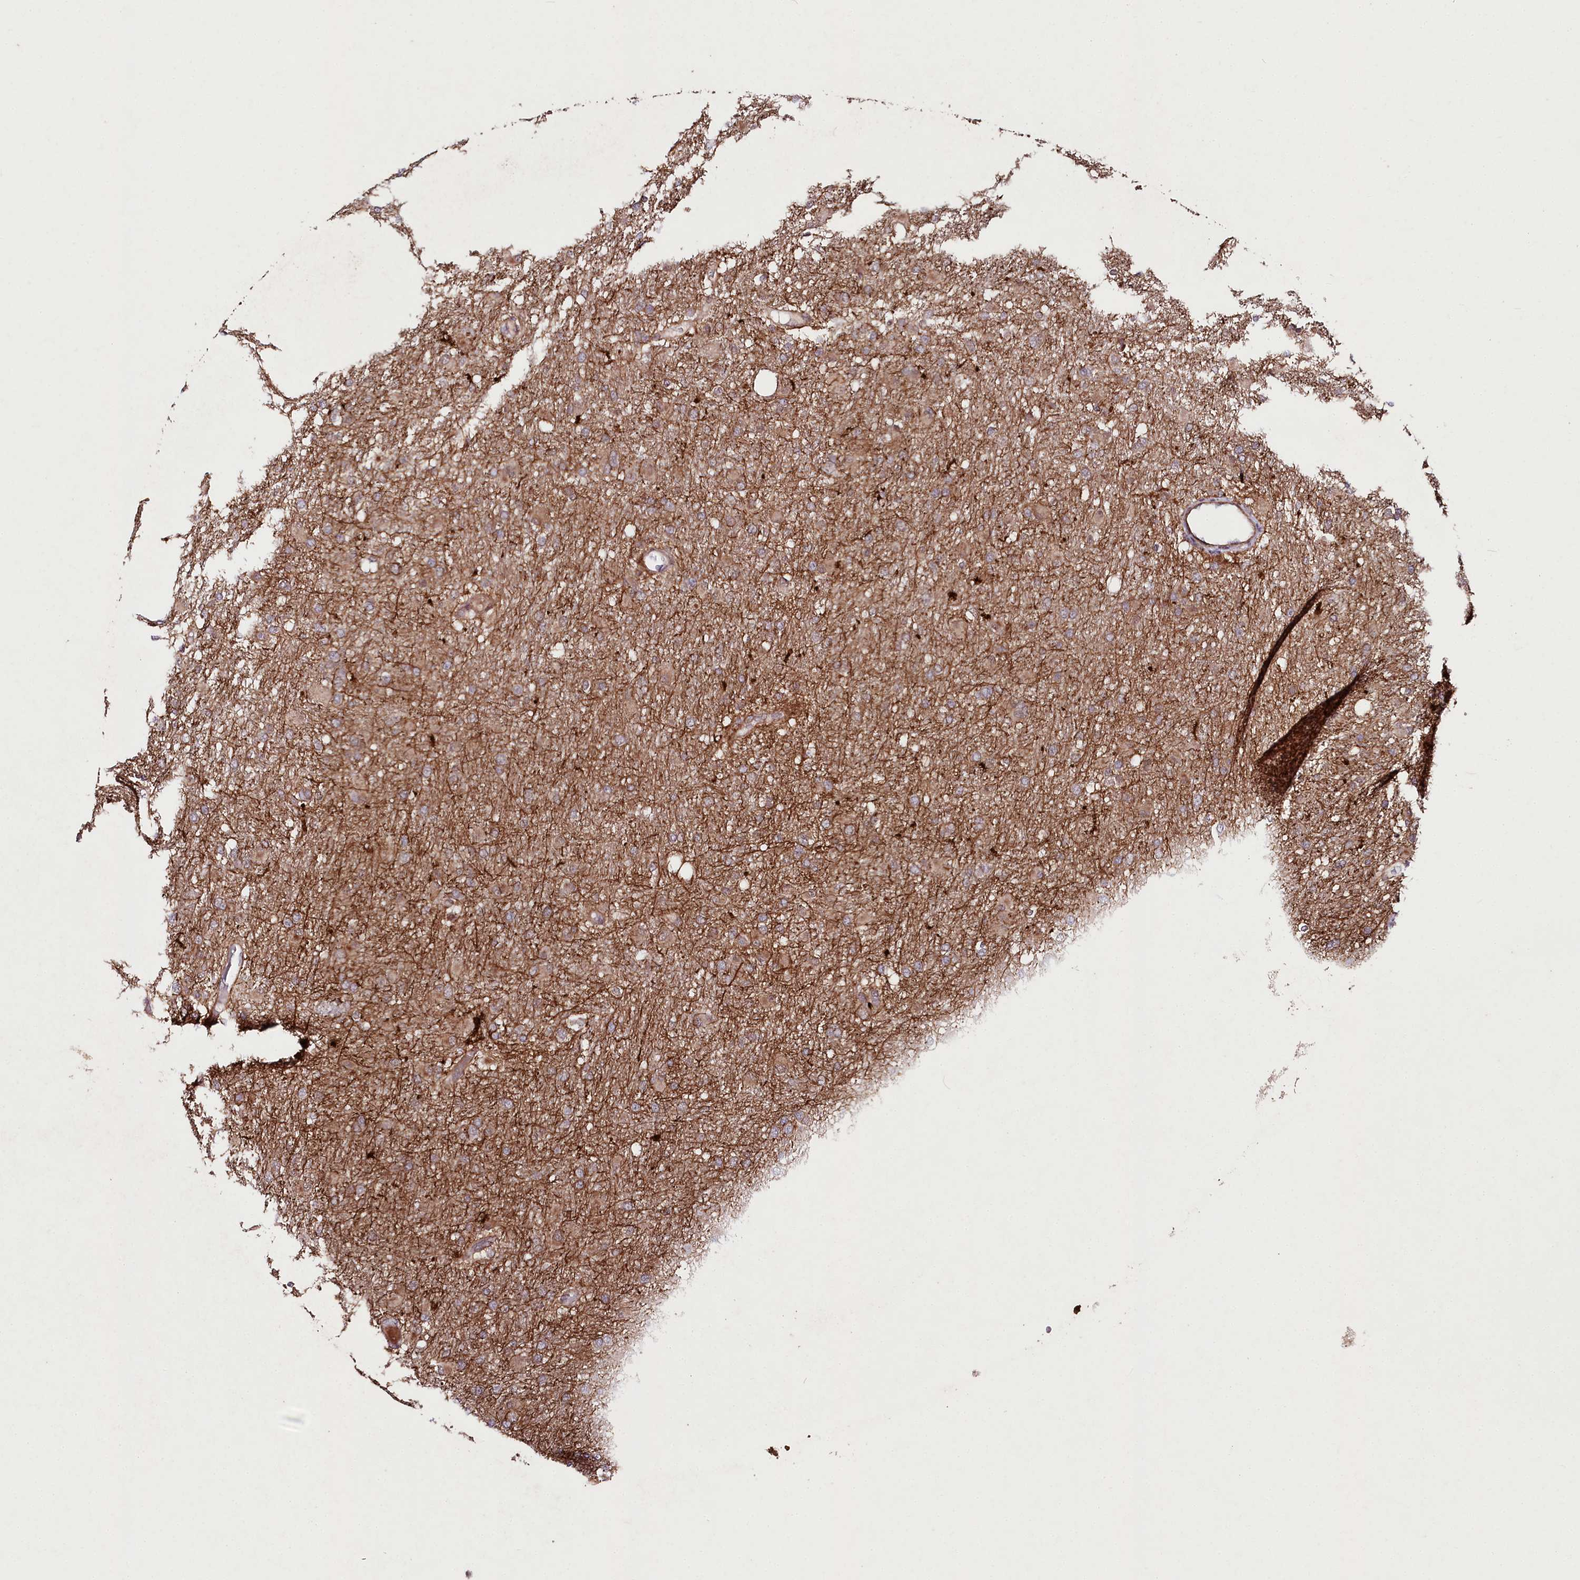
{"staining": {"intensity": "negative", "quantity": "none", "location": "none"}, "tissue": "glioma", "cell_type": "Tumor cells", "image_type": "cancer", "snomed": [{"axis": "morphology", "description": "Glioma, malignant, High grade"}, {"axis": "topography", "description": "Cerebral cortex"}], "caption": "This micrograph is of glioma stained with immunohistochemistry to label a protein in brown with the nuclei are counter-stained blue. There is no positivity in tumor cells.", "gene": "PHLDB1", "patient": {"sex": "female", "age": 36}}